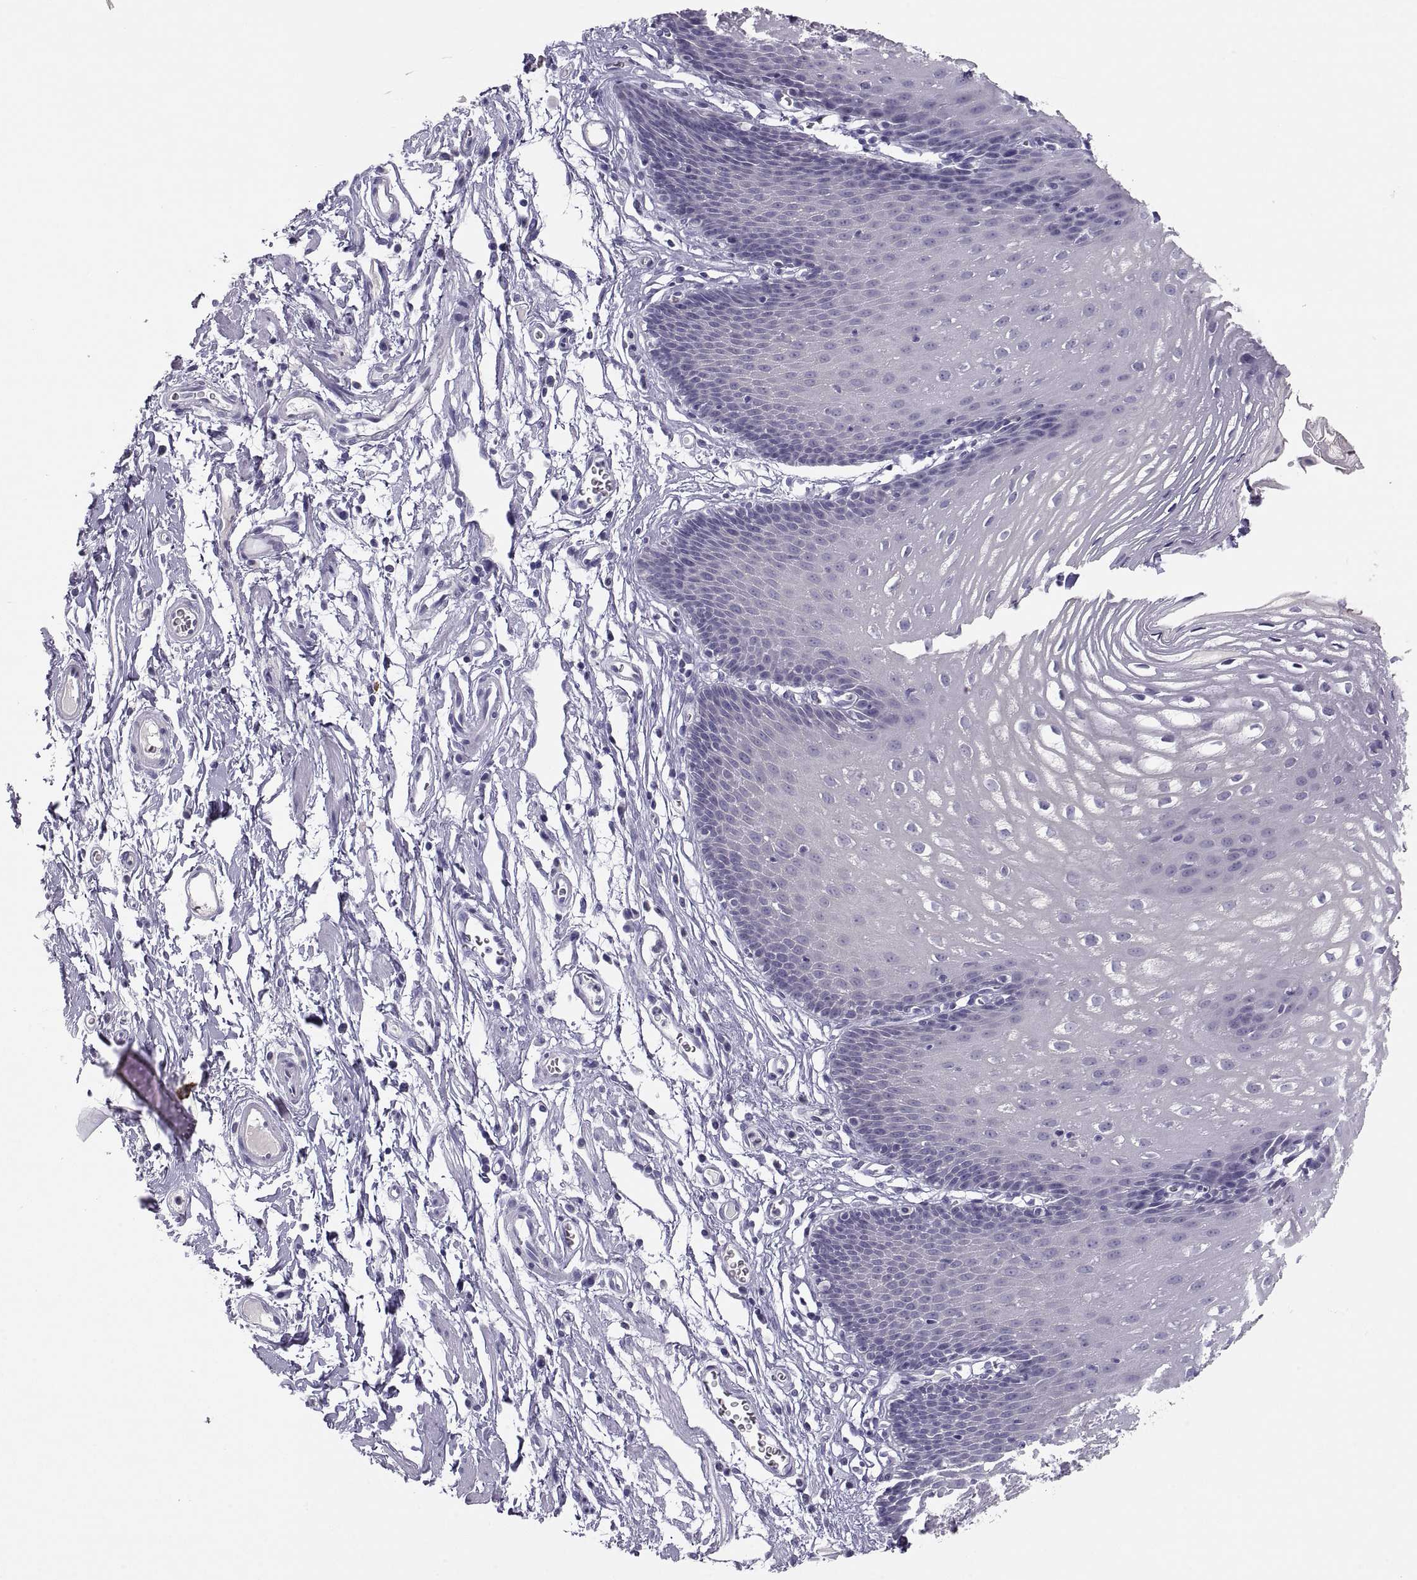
{"staining": {"intensity": "negative", "quantity": "none", "location": "none"}, "tissue": "esophagus", "cell_type": "Squamous epithelial cells", "image_type": "normal", "snomed": [{"axis": "morphology", "description": "Normal tissue, NOS"}, {"axis": "topography", "description": "Esophagus"}], "caption": "Squamous epithelial cells are negative for brown protein staining in benign esophagus. The staining was performed using DAB to visualize the protein expression in brown, while the nuclei were stained in blue with hematoxylin (Magnification: 20x).", "gene": "MAGEB2", "patient": {"sex": "male", "age": 72}}